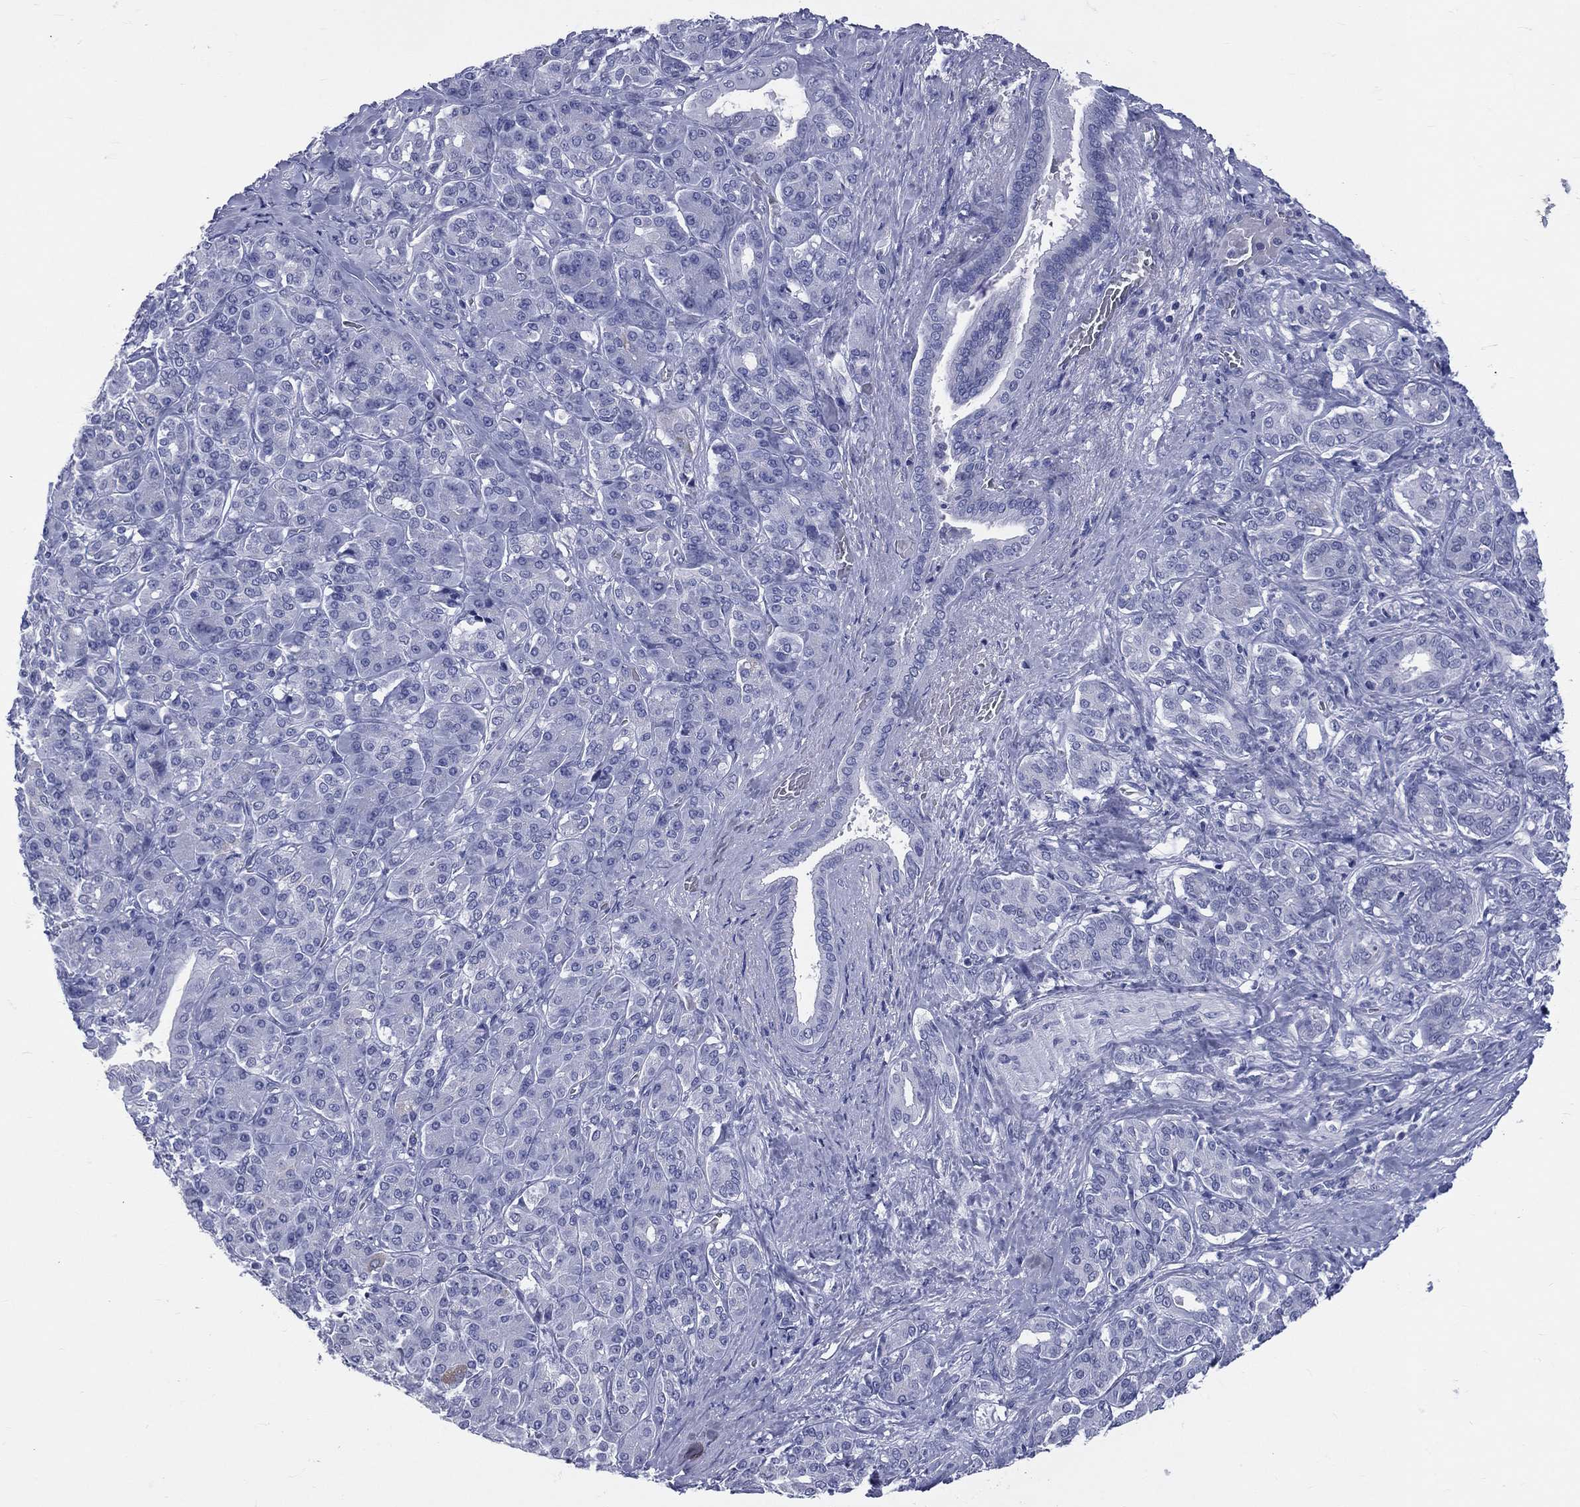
{"staining": {"intensity": "negative", "quantity": "none", "location": "none"}, "tissue": "pancreatic cancer", "cell_type": "Tumor cells", "image_type": "cancer", "snomed": [{"axis": "morphology", "description": "Normal tissue, NOS"}, {"axis": "morphology", "description": "Inflammation, NOS"}, {"axis": "morphology", "description": "Adenocarcinoma, NOS"}, {"axis": "topography", "description": "Pancreas"}], "caption": "Photomicrograph shows no protein positivity in tumor cells of pancreatic adenocarcinoma tissue.", "gene": "MLLT10", "patient": {"sex": "male", "age": 57}}